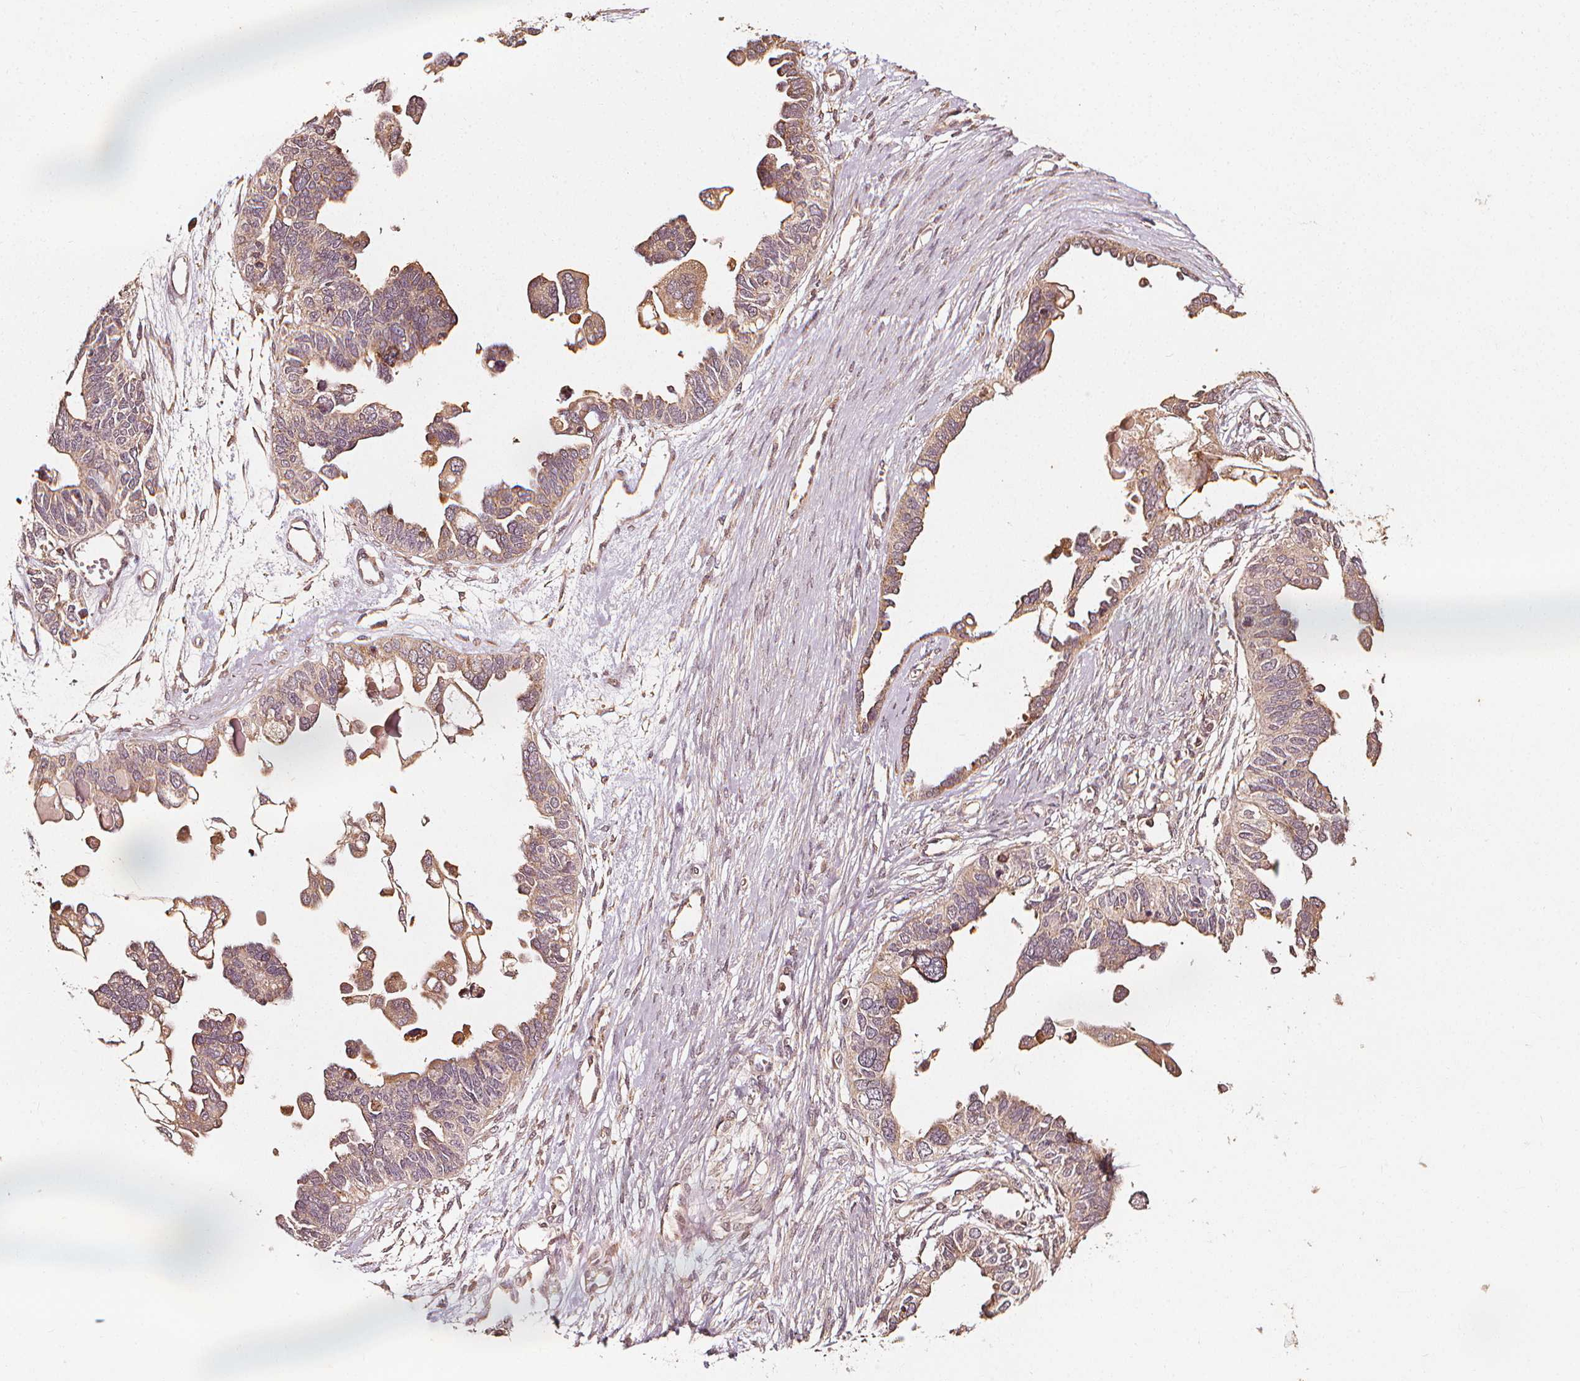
{"staining": {"intensity": "weak", "quantity": ">75%", "location": "cytoplasmic/membranous"}, "tissue": "ovarian cancer", "cell_type": "Tumor cells", "image_type": "cancer", "snomed": [{"axis": "morphology", "description": "Cystadenocarcinoma, serous, NOS"}, {"axis": "topography", "description": "Ovary"}], "caption": "Immunohistochemical staining of human ovarian serous cystadenocarcinoma shows weak cytoplasmic/membranous protein staining in approximately >75% of tumor cells.", "gene": "NPC1", "patient": {"sex": "female", "age": 51}}